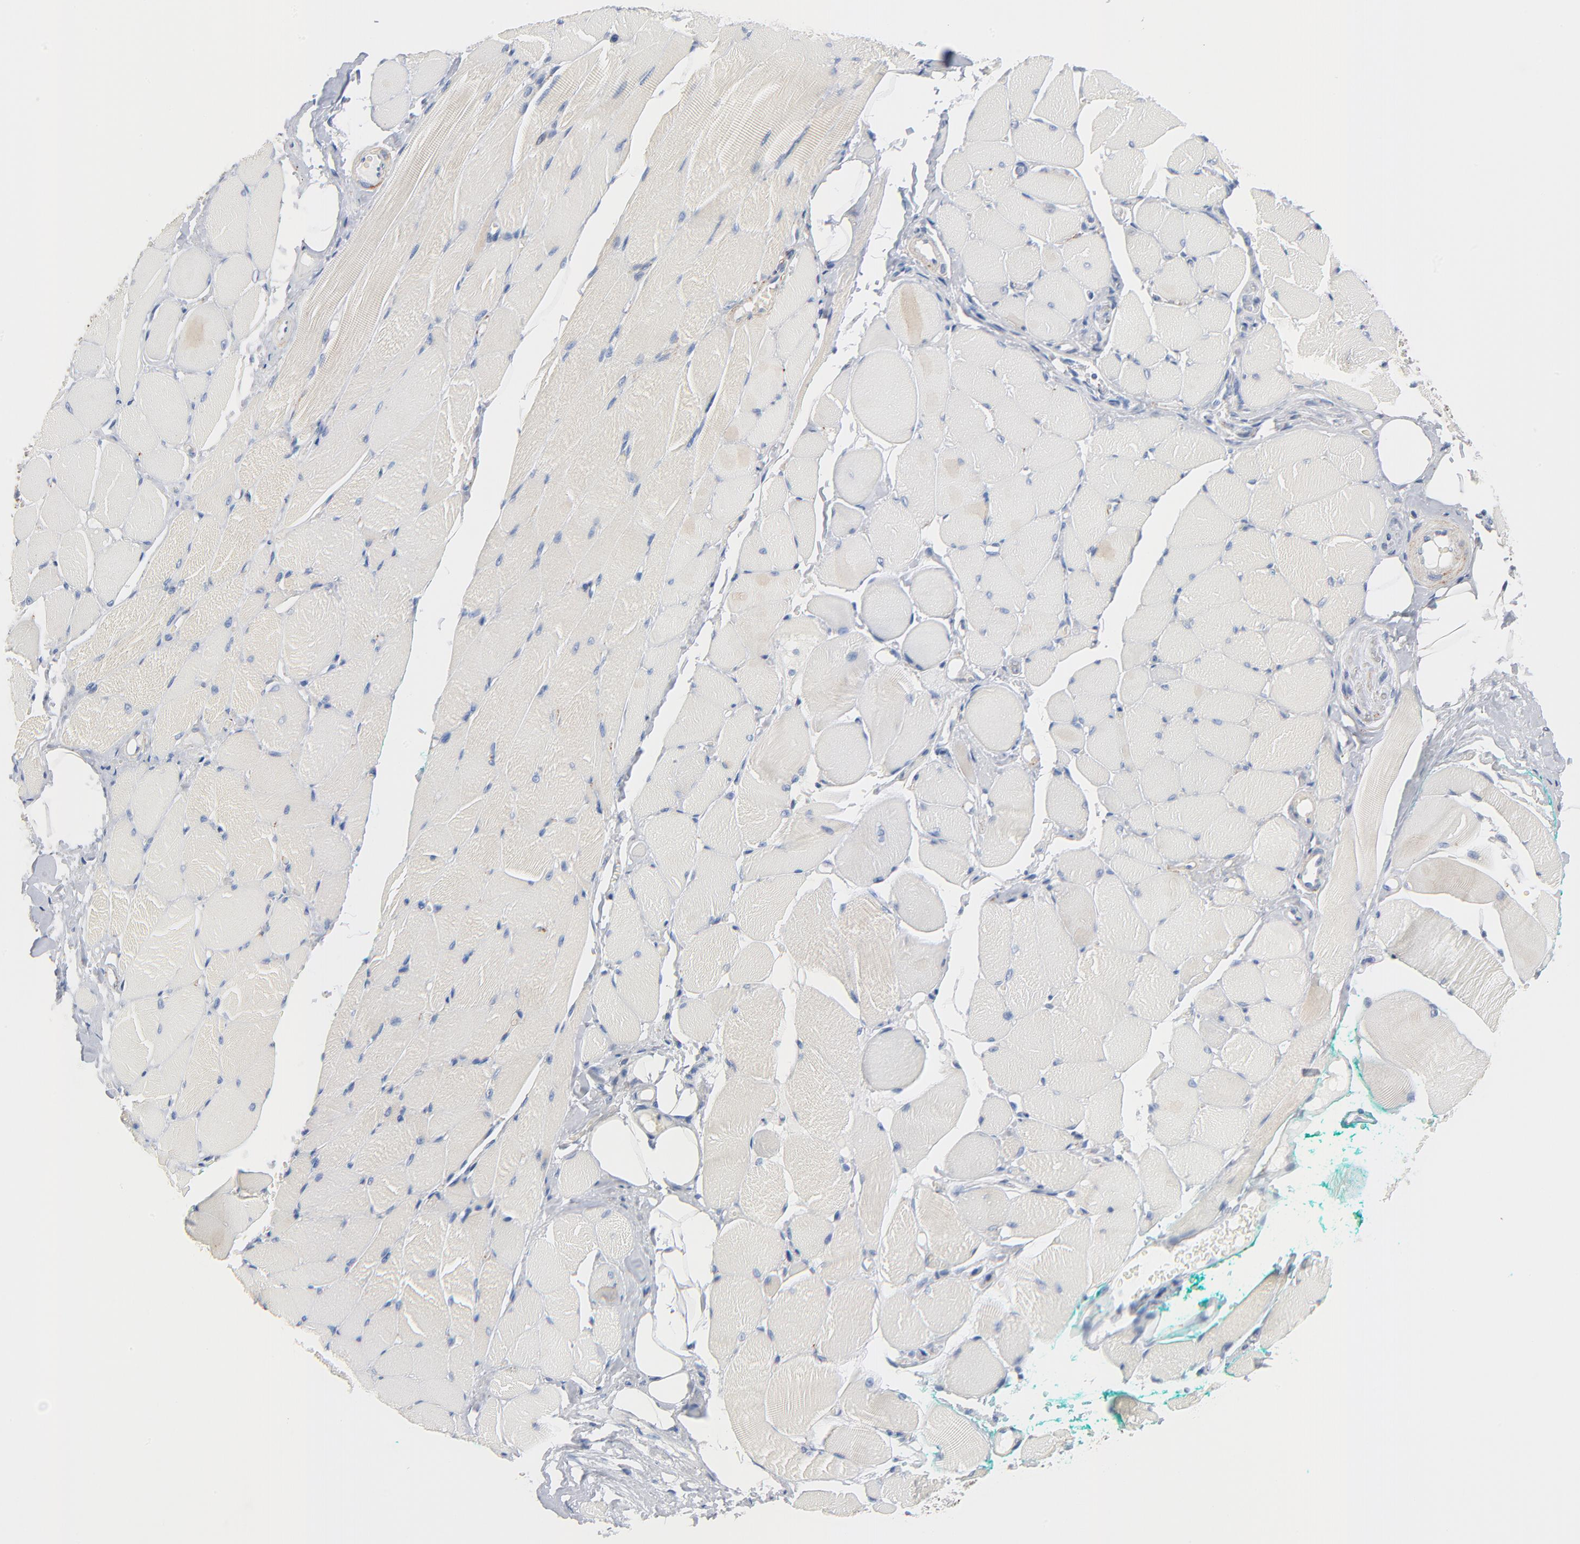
{"staining": {"intensity": "negative", "quantity": "none", "location": "none"}, "tissue": "skeletal muscle", "cell_type": "Myocytes", "image_type": "normal", "snomed": [{"axis": "morphology", "description": "Normal tissue, NOS"}, {"axis": "topography", "description": "Skeletal muscle"}, {"axis": "topography", "description": "Peripheral nerve tissue"}], "caption": "IHC photomicrograph of unremarkable skeletal muscle: skeletal muscle stained with DAB (3,3'-diaminobenzidine) exhibits no significant protein staining in myocytes. The staining is performed using DAB (3,3'-diaminobenzidine) brown chromogen with nuclei counter-stained in using hematoxylin.", "gene": "IFT43", "patient": {"sex": "female", "age": 84}}